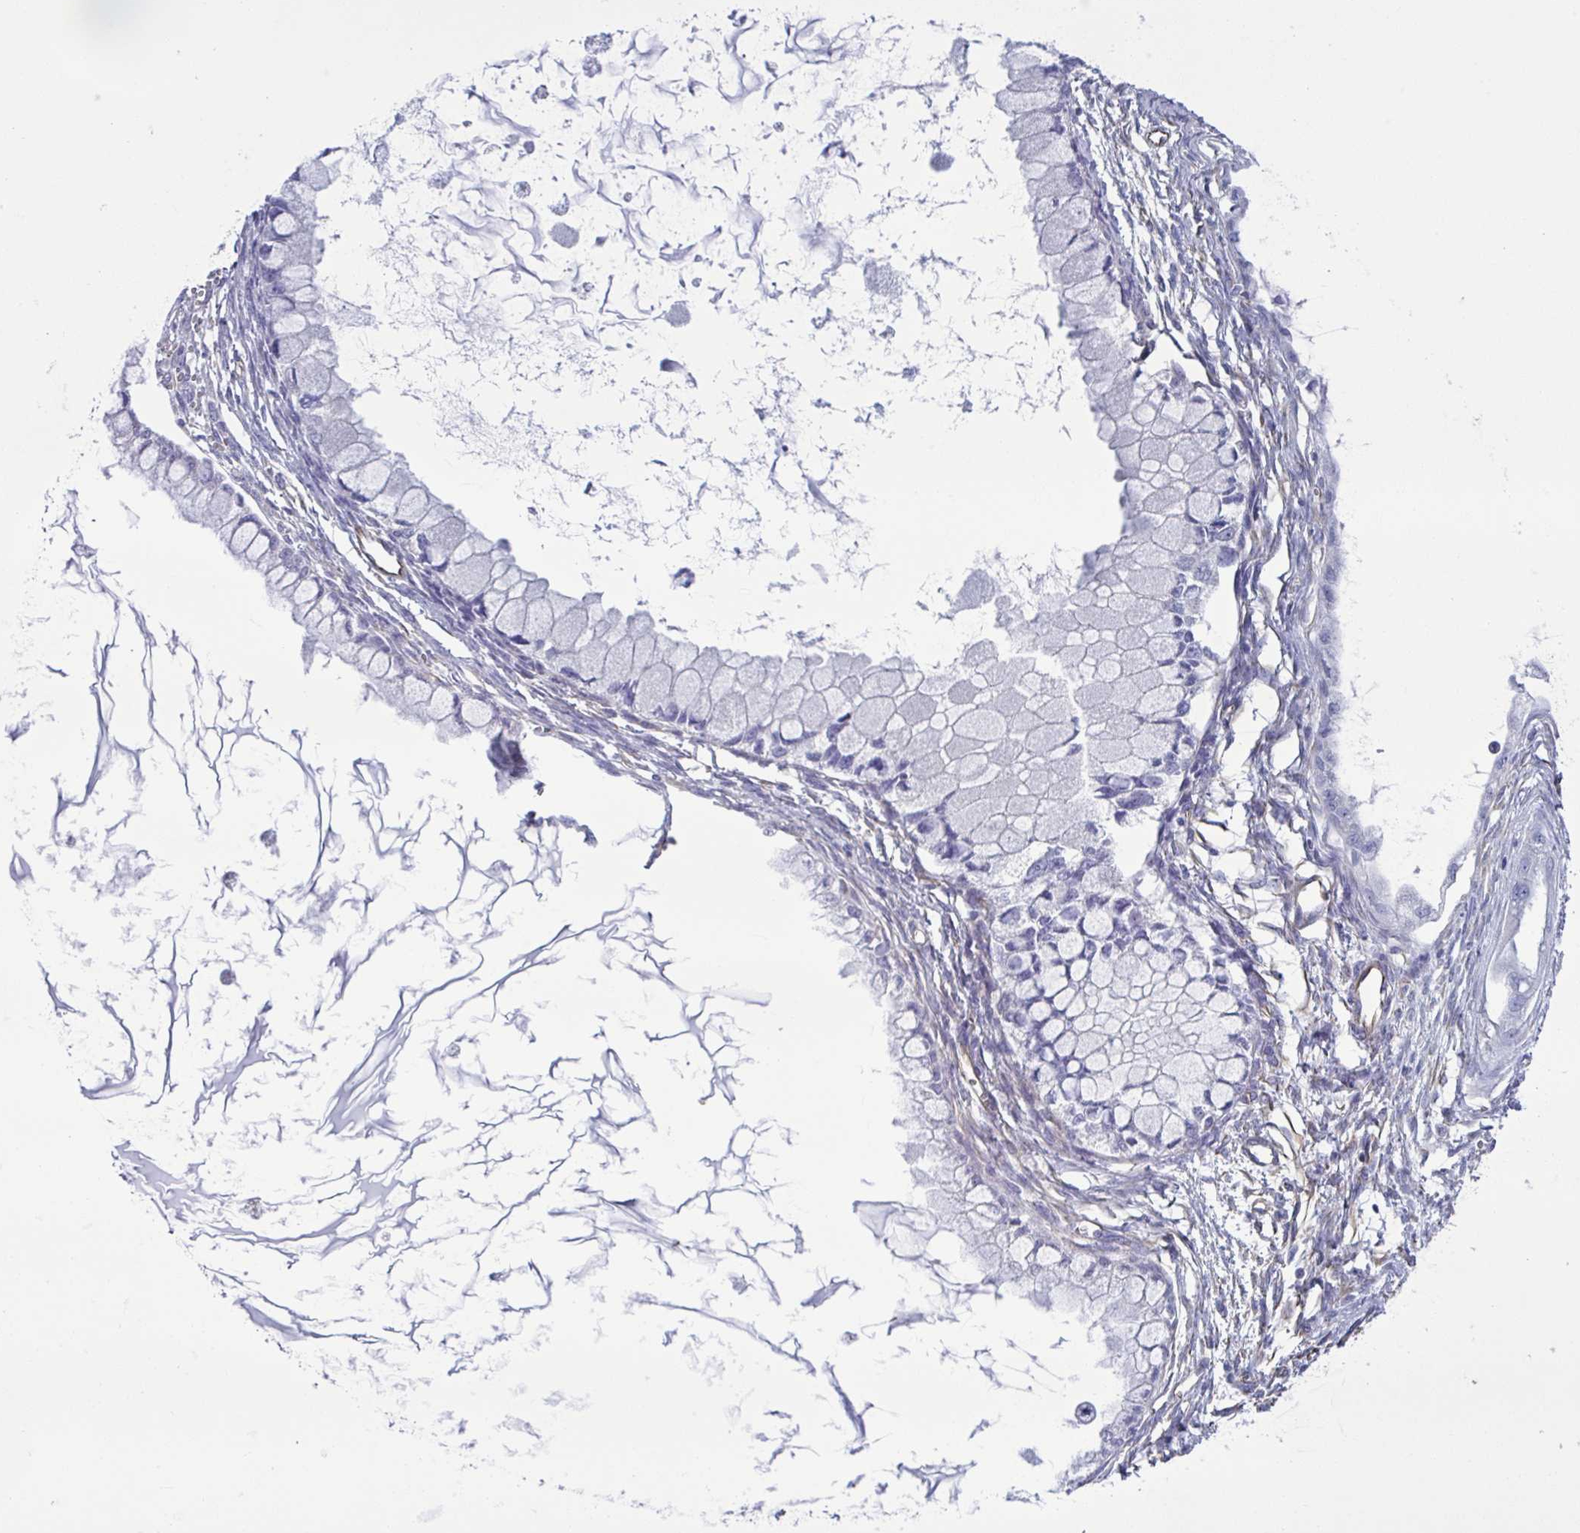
{"staining": {"intensity": "negative", "quantity": "none", "location": "none"}, "tissue": "ovarian cancer", "cell_type": "Tumor cells", "image_type": "cancer", "snomed": [{"axis": "morphology", "description": "Cystadenocarcinoma, mucinous, NOS"}, {"axis": "topography", "description": "Ovary"}], "caption": "Tumor cells show no significant expression in ovarian mucinous cystadenocarcinoma.", "gene": "TMEM86B", "patient": {"sex": "female", "age": 34}}